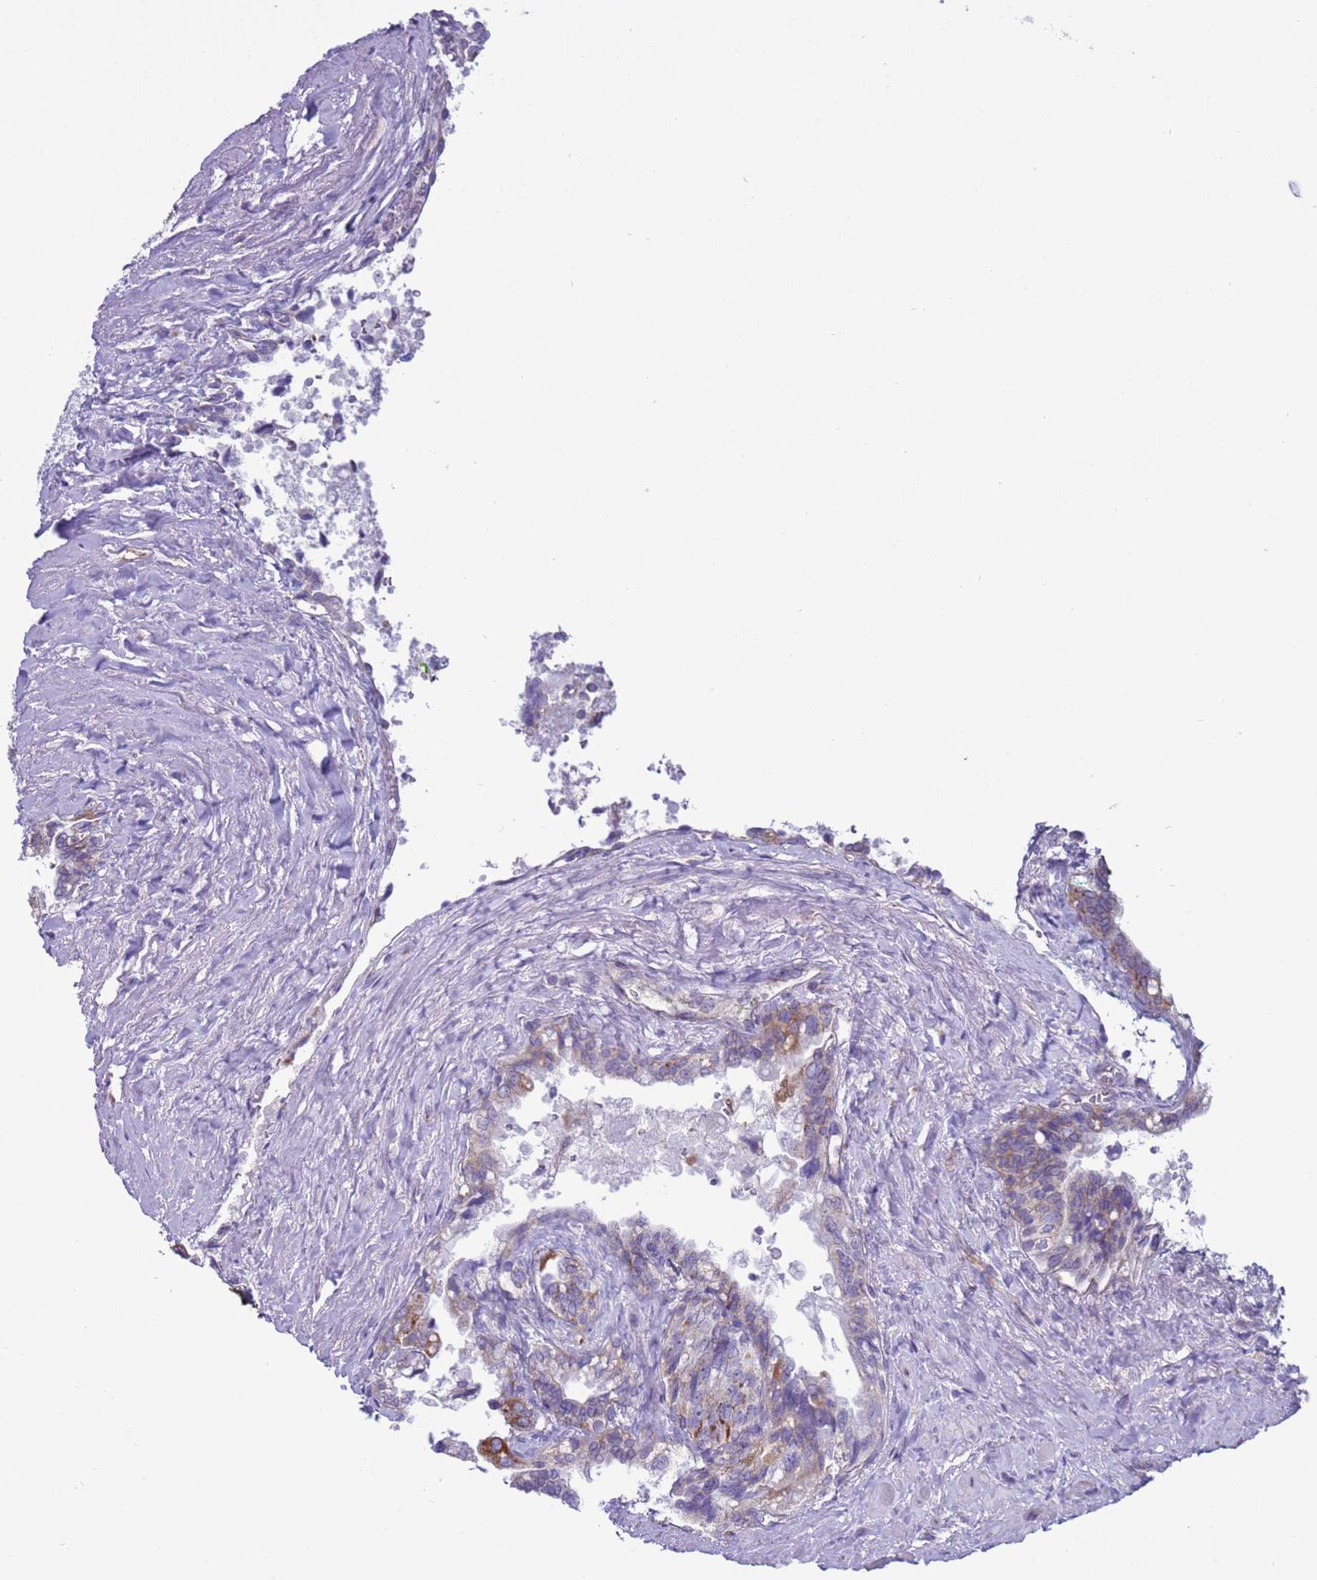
{"staining": {"intensity": "moderate", "quantity": "<25%", "location": "cytoplasmic/membranous"}, "tissue": "seminal vesicle", "cell_type": "Glandular cells", "image_type": "normal", "snomed": [{"axis": "morphology", "description": "Normal tissue, NOS"}, {"axis": "topography", "description": "Seminal veicle"}, {"axis": "topography", "description": "Peripheral nerve tissue"}], "caption": "Immunohistochemical staining of benign seminal vesicle displays moderate cytoplasmic/membranous protein staining in about <25% of glandular cells. (Brightfield microscopy of DAB IHC at high magnification).", "gene": "HPCAL1", "patient": {"sex": "male", "age": 60}}